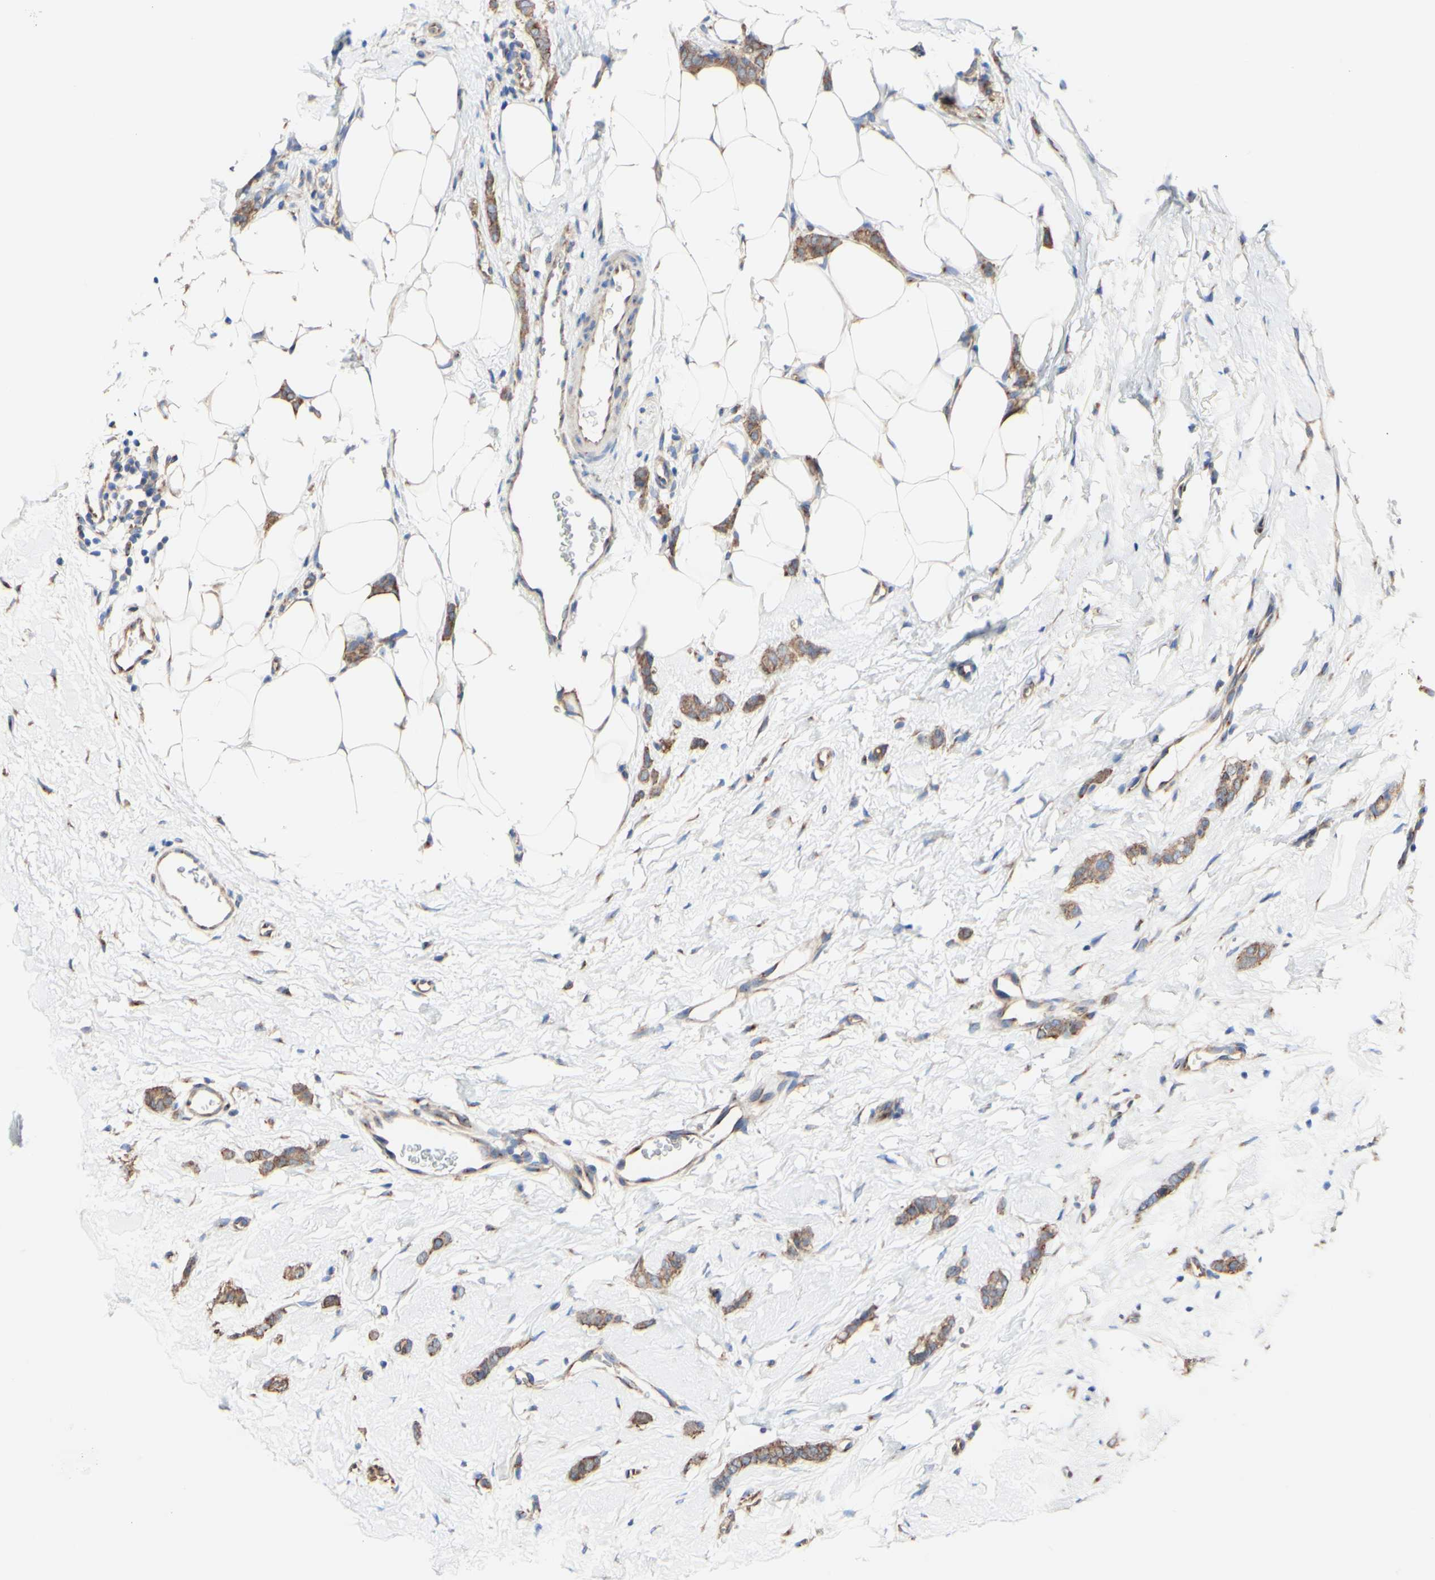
{"staining": {"intensity": "moderate", "quantity": ">75%", "location": "cytoplasmic/membranous"}, "tissue": "breast cancer", "cell_type": "Tumor cells", "image_type": "cancer", "snomed": [{"axis": "morphology", "description": "Lobular carcinoma"}, {"axis": "topography", "description": "Skin"}, {"axis": "topography", "description": "Breast"}], "caption": "The photomicrograph shows a brown stain indicating the presence of a protein in the cytoplasmic/membranous of tumor cells in breast cancer (lobular carcinoma). The staining was performed using DAB (3,3'-diaminobenzidine) to visualize the protein expression in brown, while the nuclei were stained in blue with hematoxylin (Magnification: 20x).", "gene": "LRIG3", "patient": {"sex": "female", "age": 46}}